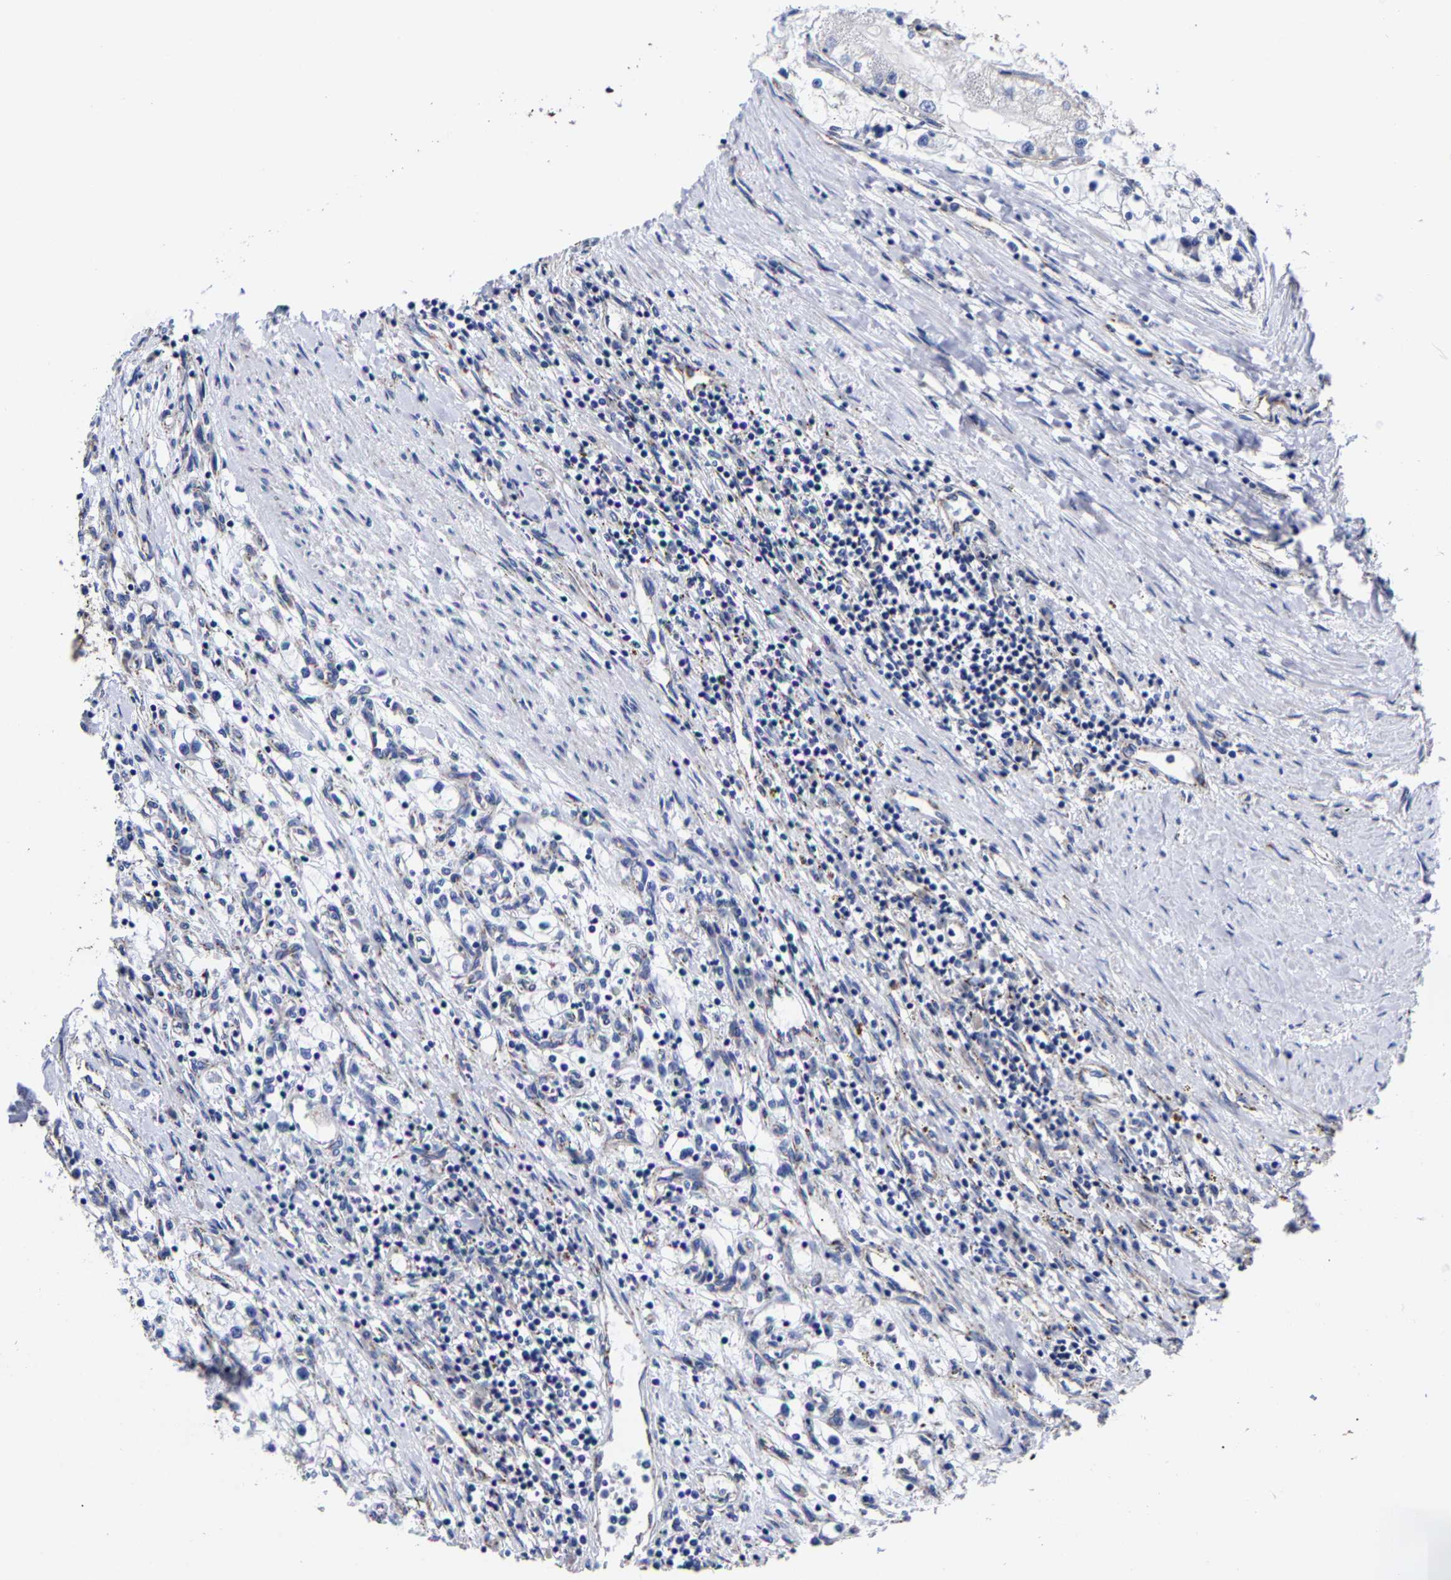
{"staining": {"intensity": "negative", "quantity": "none", "location": "none"}, "tissue": "renal cancer", "cell_type": "Tumor cells", "image_type": "cancer", "snomed": [{"axis": "morphology", "description": "Adenocarcinoma, NOS"}, {"axis": "topography", "description": "Kidney"}], "caption": "Immunohistochemistry (IHC) of renal cancer (adenocarcinoma) shows no positivity in tumor cells. (Stains: DAB (3,3'-diaminobenzidine) immunohistochemistry (IHC) with hematoxylin counter stain, Microscopy: brightfield microscopy at high magnification).", "gene": "AASS", "patient": {"sex": "male", "age": 68}}